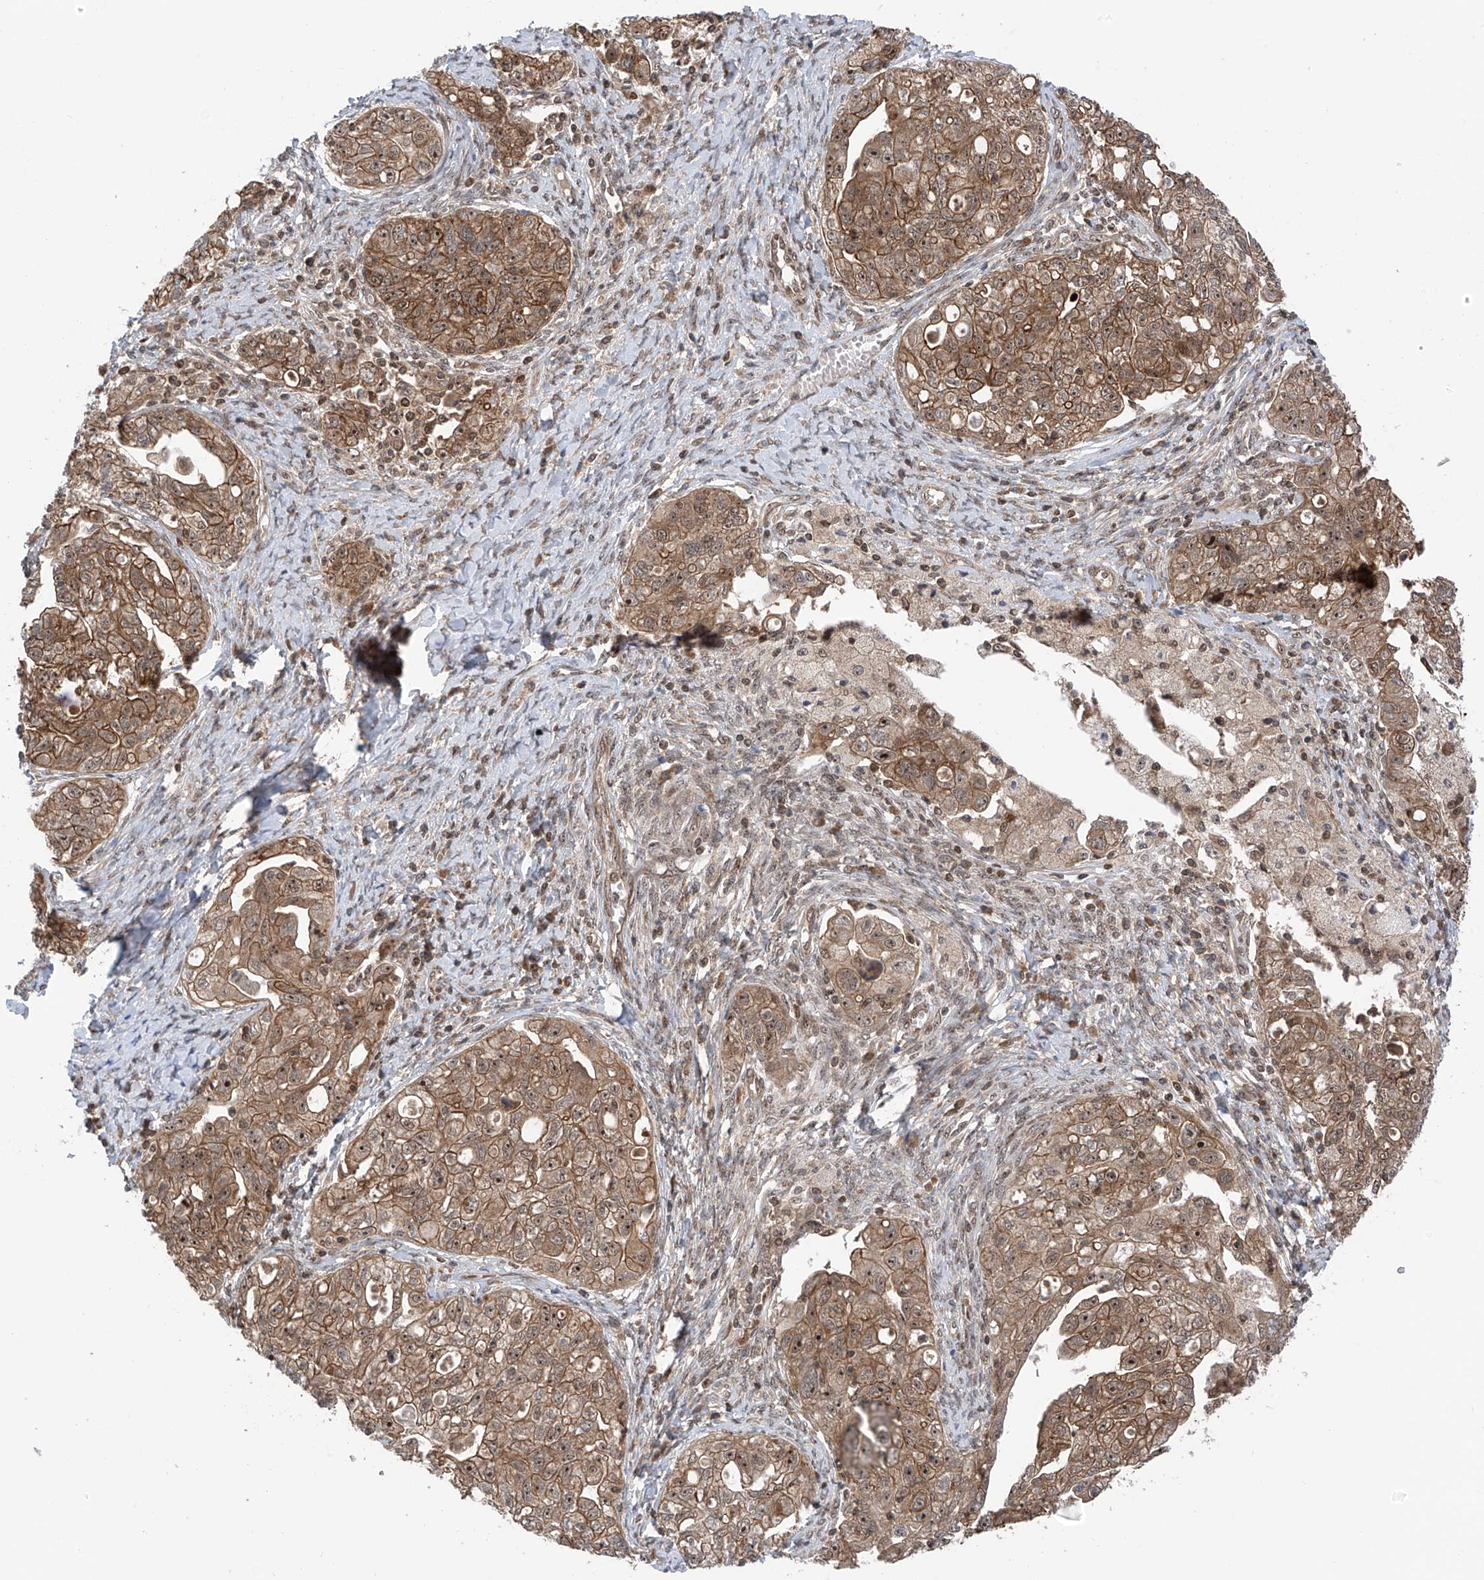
{"staining": {"intensity": "moderate", "quantity": ">75%", "location": "cytoplasmic/membranous,nuclear"}, "tissue": "ovarian cancer", "cell_type": "Tumor cells", "image_type": "cancer", "snomed": [{"axis": "morphology", "description": "Carcinoma, NOS"}, {"axis": "morphology", "description": "Cystadenocarcinoma, serous, NOS"}, {"axis": "topography", "description": "Ovary"}], "caption": "Immunohistochemistry of human ovarian cancer displays medium levels of moderate cytoplasmic/membranous and nuclear staining in about >75% of tumor cells.", "gene": "C1orf131", "patient": {"sex": "female", "age": 69}}